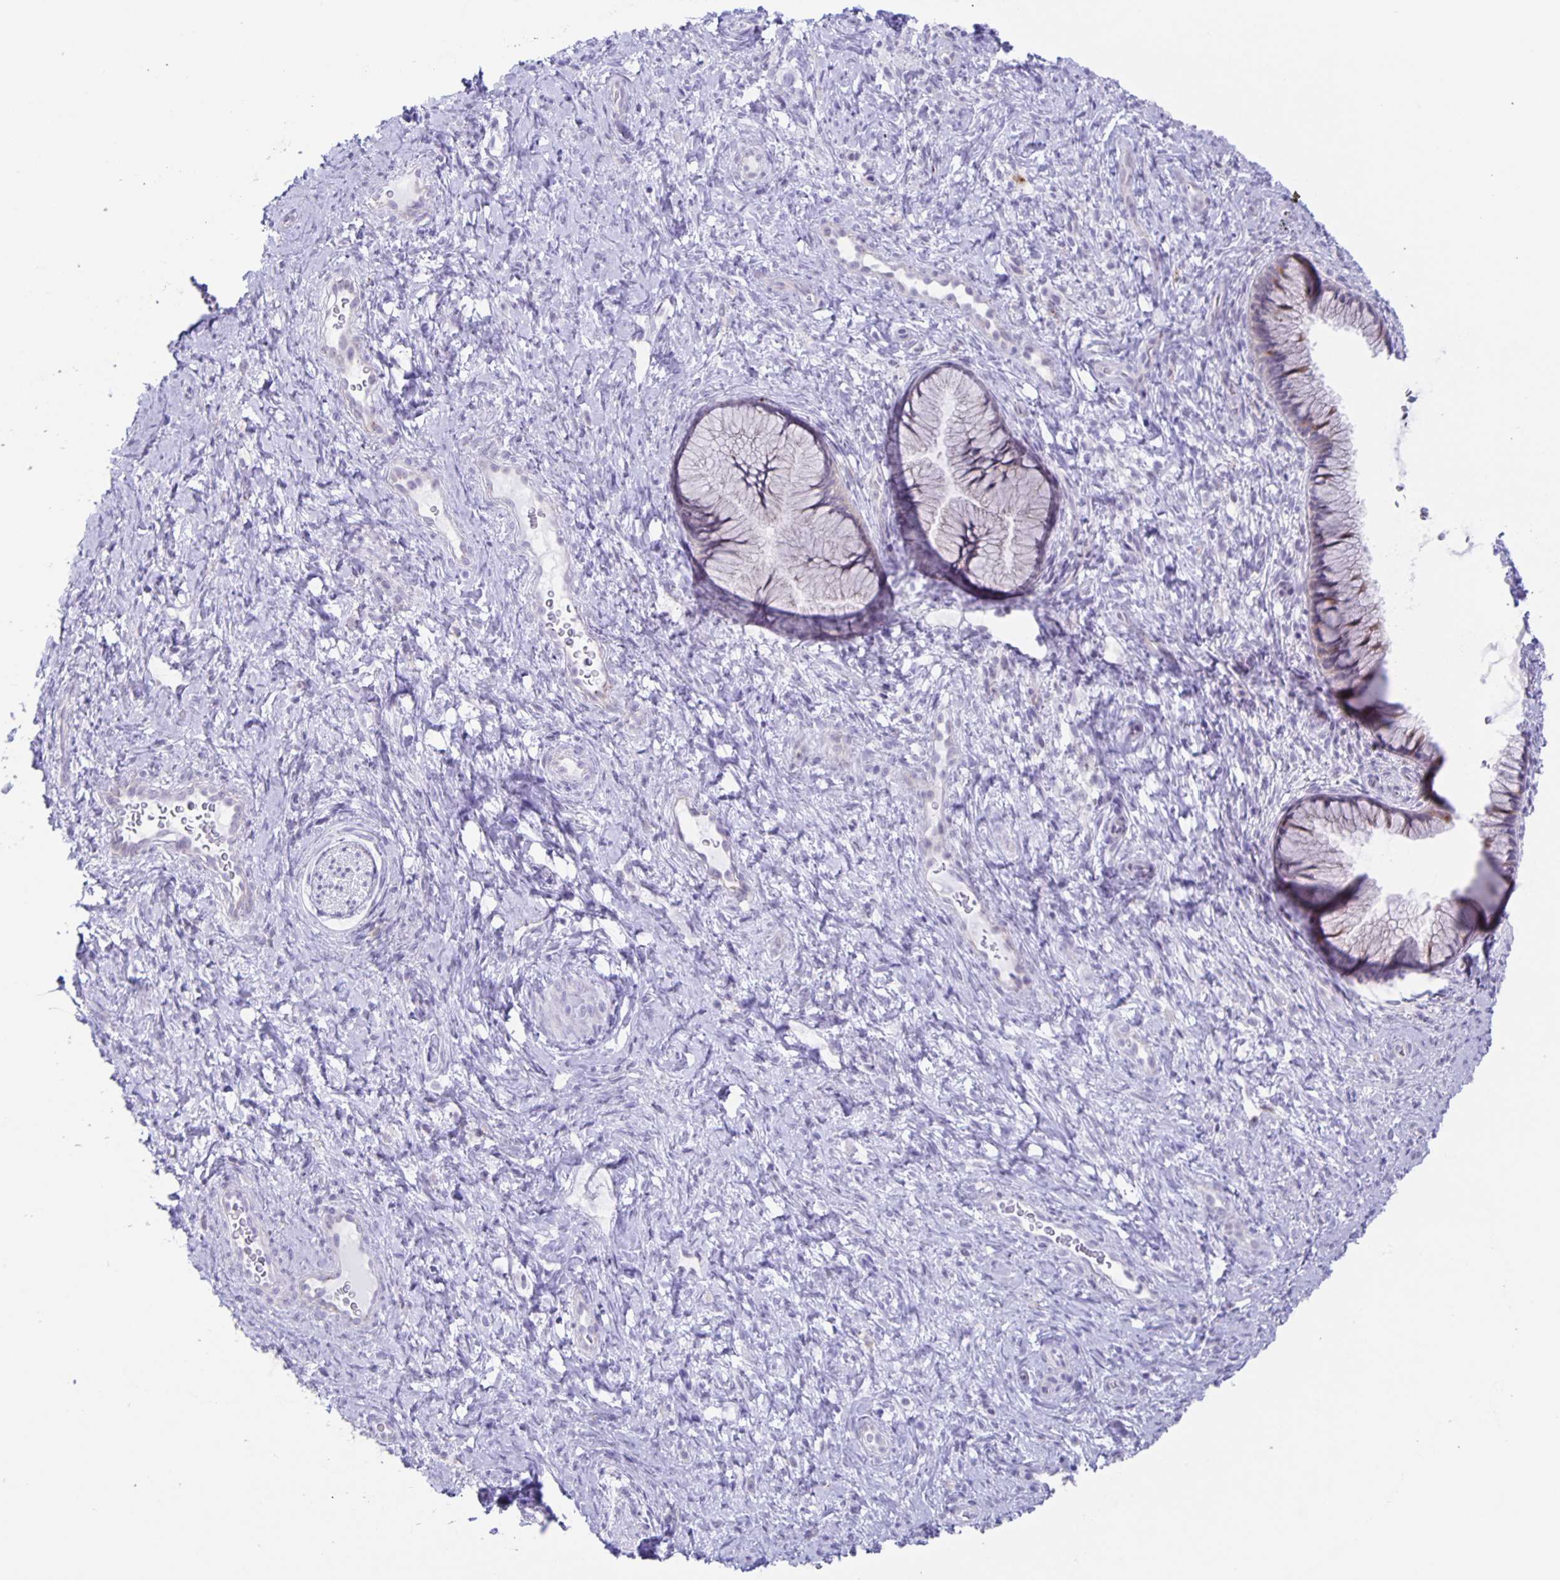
{"staining": {"intensity": "negative", "quantity": "none", "location": "none"}, "tissue": "cervix", "cell_type": "Glandular cells", "image_type": "normal", "snomed": [{"axis": "morphology", "description": "Normal tissue, NOS"}, {"axis": "topography", "description": "Cervix"}], "caption": "Human cervix stained for a protein using immunohistochemistry reveals no expression in glandular cells.", "gene": "LIPA", "patient": {"sex": "female", "age": 34}}